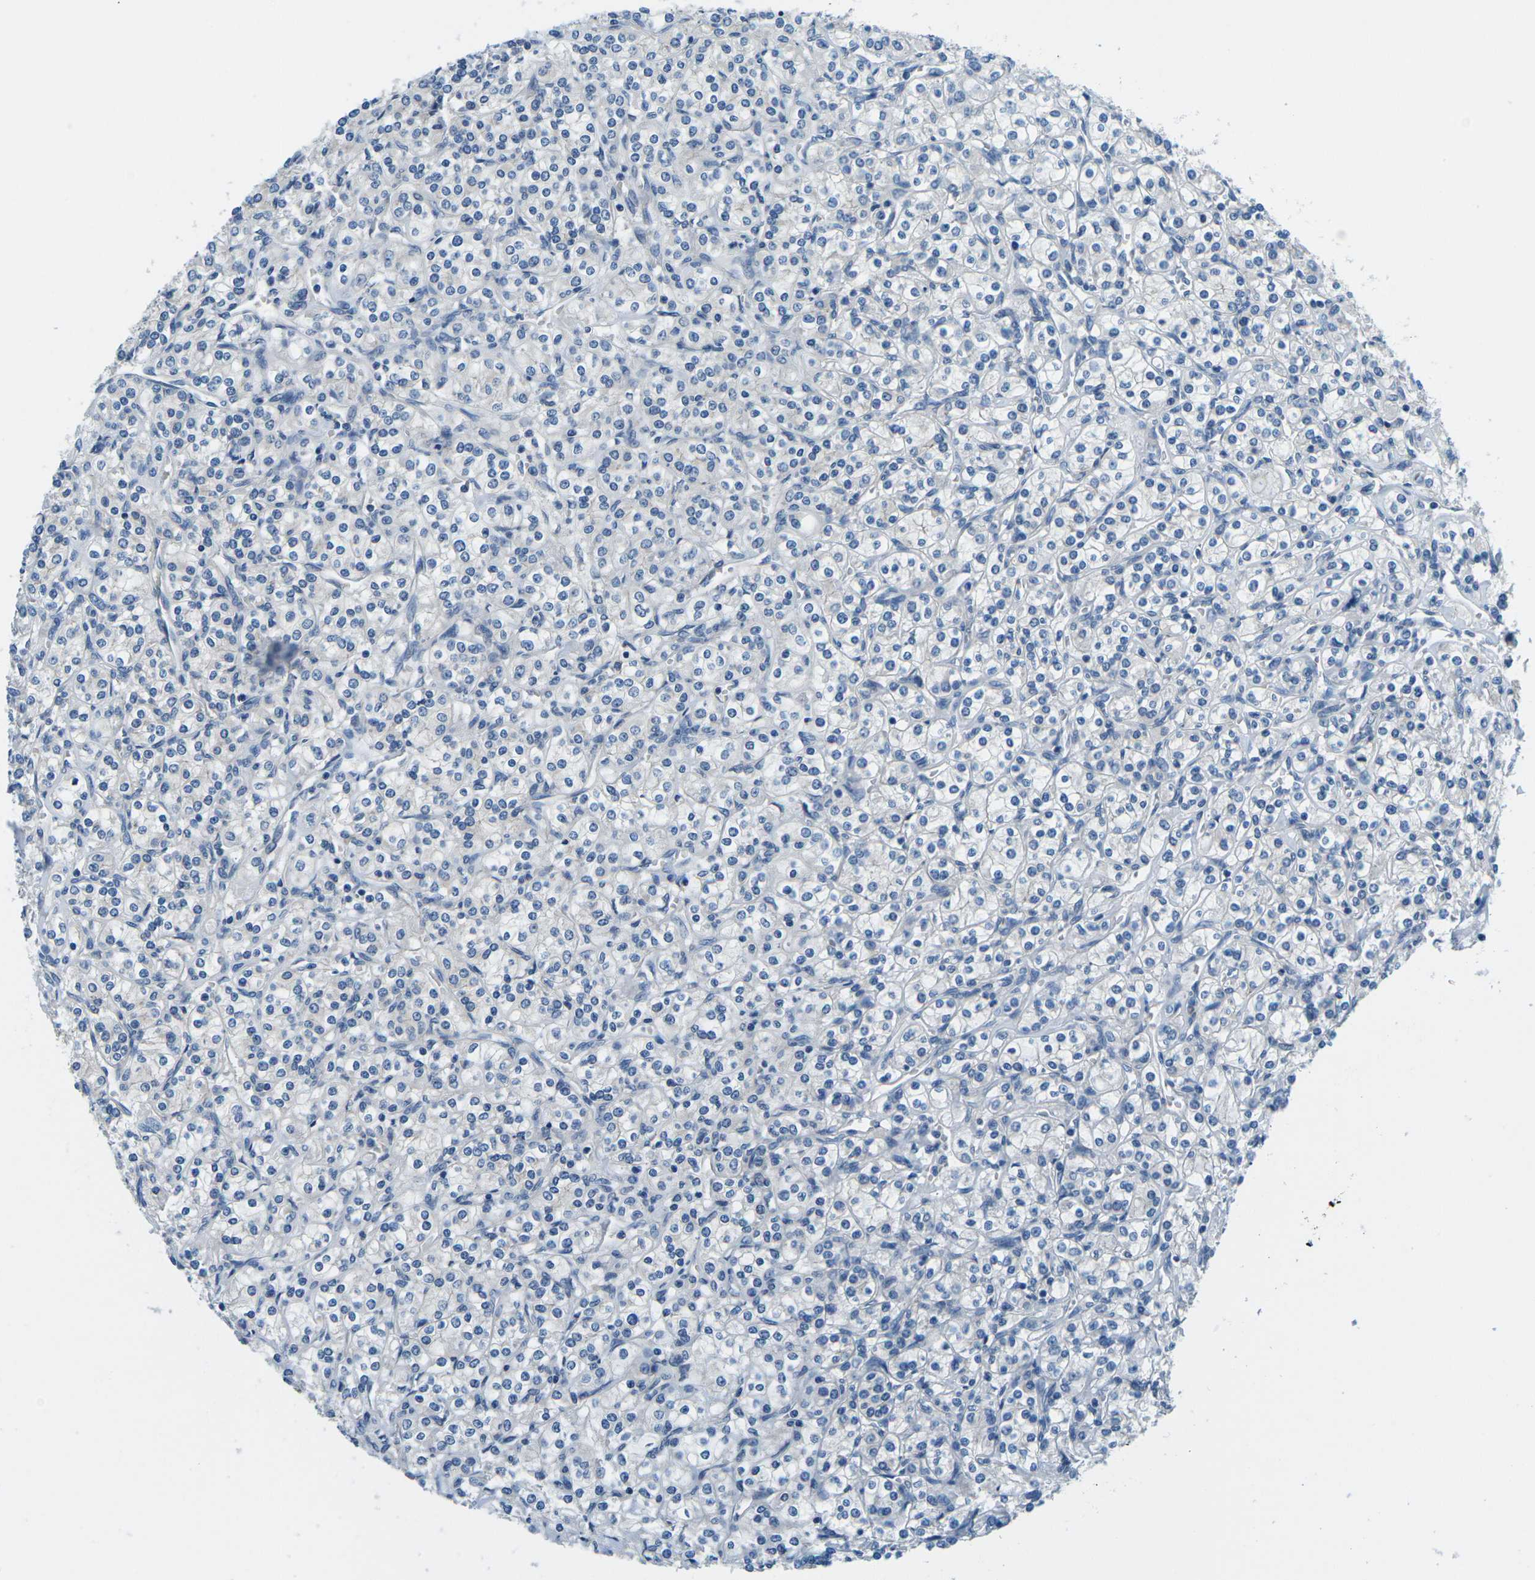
{"staining": {"intensity": "negative", "quantity": "none", "location": "none"}, "tissue": "renal cancer", "cell_type": "Tumor cells", "image_type": "cancer", "snomed": [{"axis": "morphology", "description": "Adenocarcinoma, NOS"}, {"axis": "topography", "description": "Kidney"}], "caption": "Renal cancer was stained to show a protein in brown. There is no significant expression in tumor cells.", "gene": "CTNND1", "patient": {"sex": "male", "age": 77}}